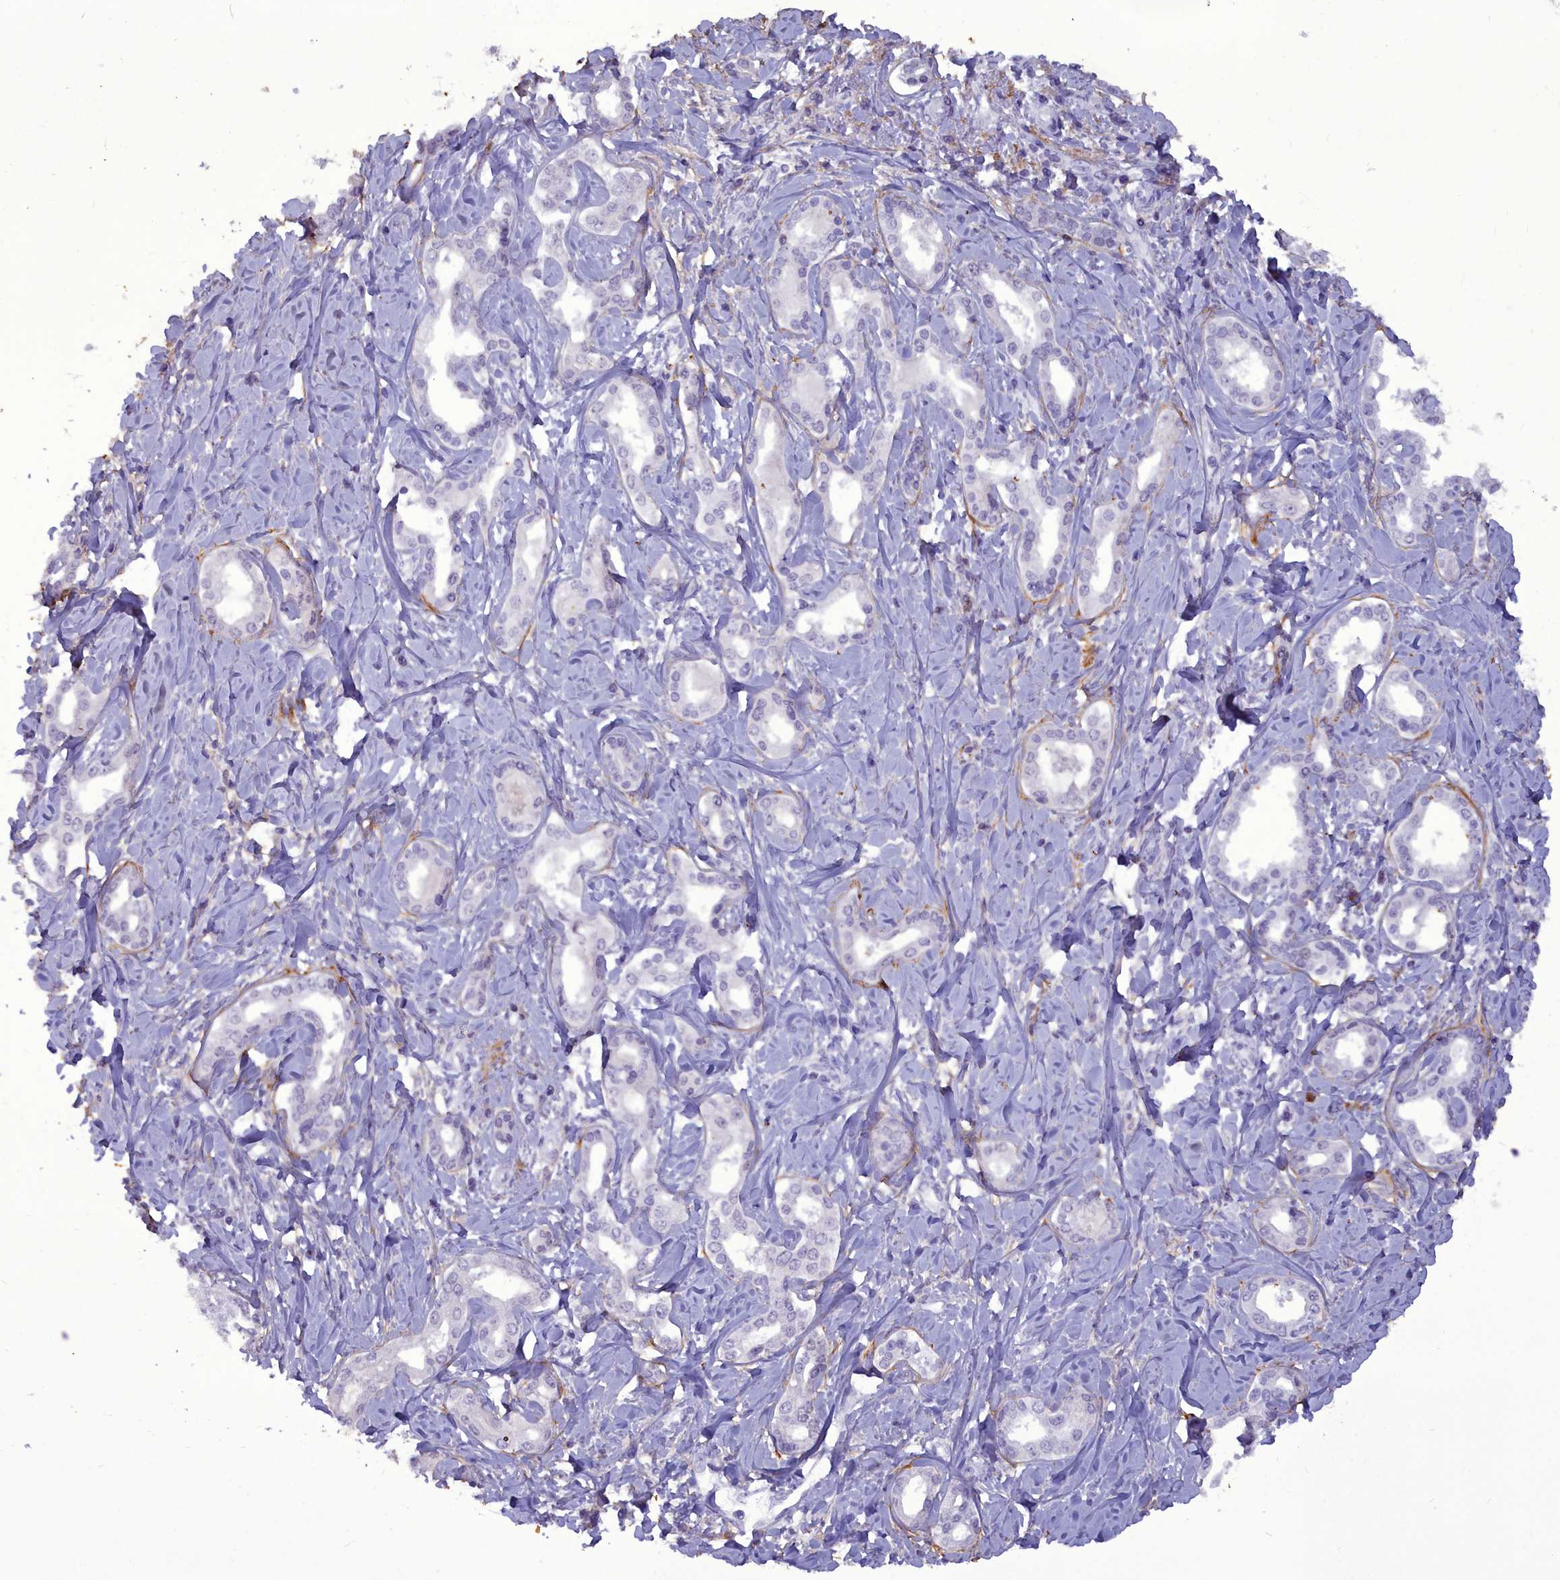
{"staining": {"intensity": "negative", "quantity": "none", "location": "none"}, "tissue": "liver cancer", "cell_type": "Tumor cells", "image_type": "cancer", "snomed": [{"axis": "morphology", "description": "Cholangiocarcinoma"}, {"axis": "topography", "description": "Liver"}], "caption": "Immunohistochemistry photomicrograph of liver cancer (cholangiocarcinoma) stained for a protein (brown), which exhibits no staining in tumor cells.", "gene": "OSTN", "patient": {"sex": "female", "age": 77}}